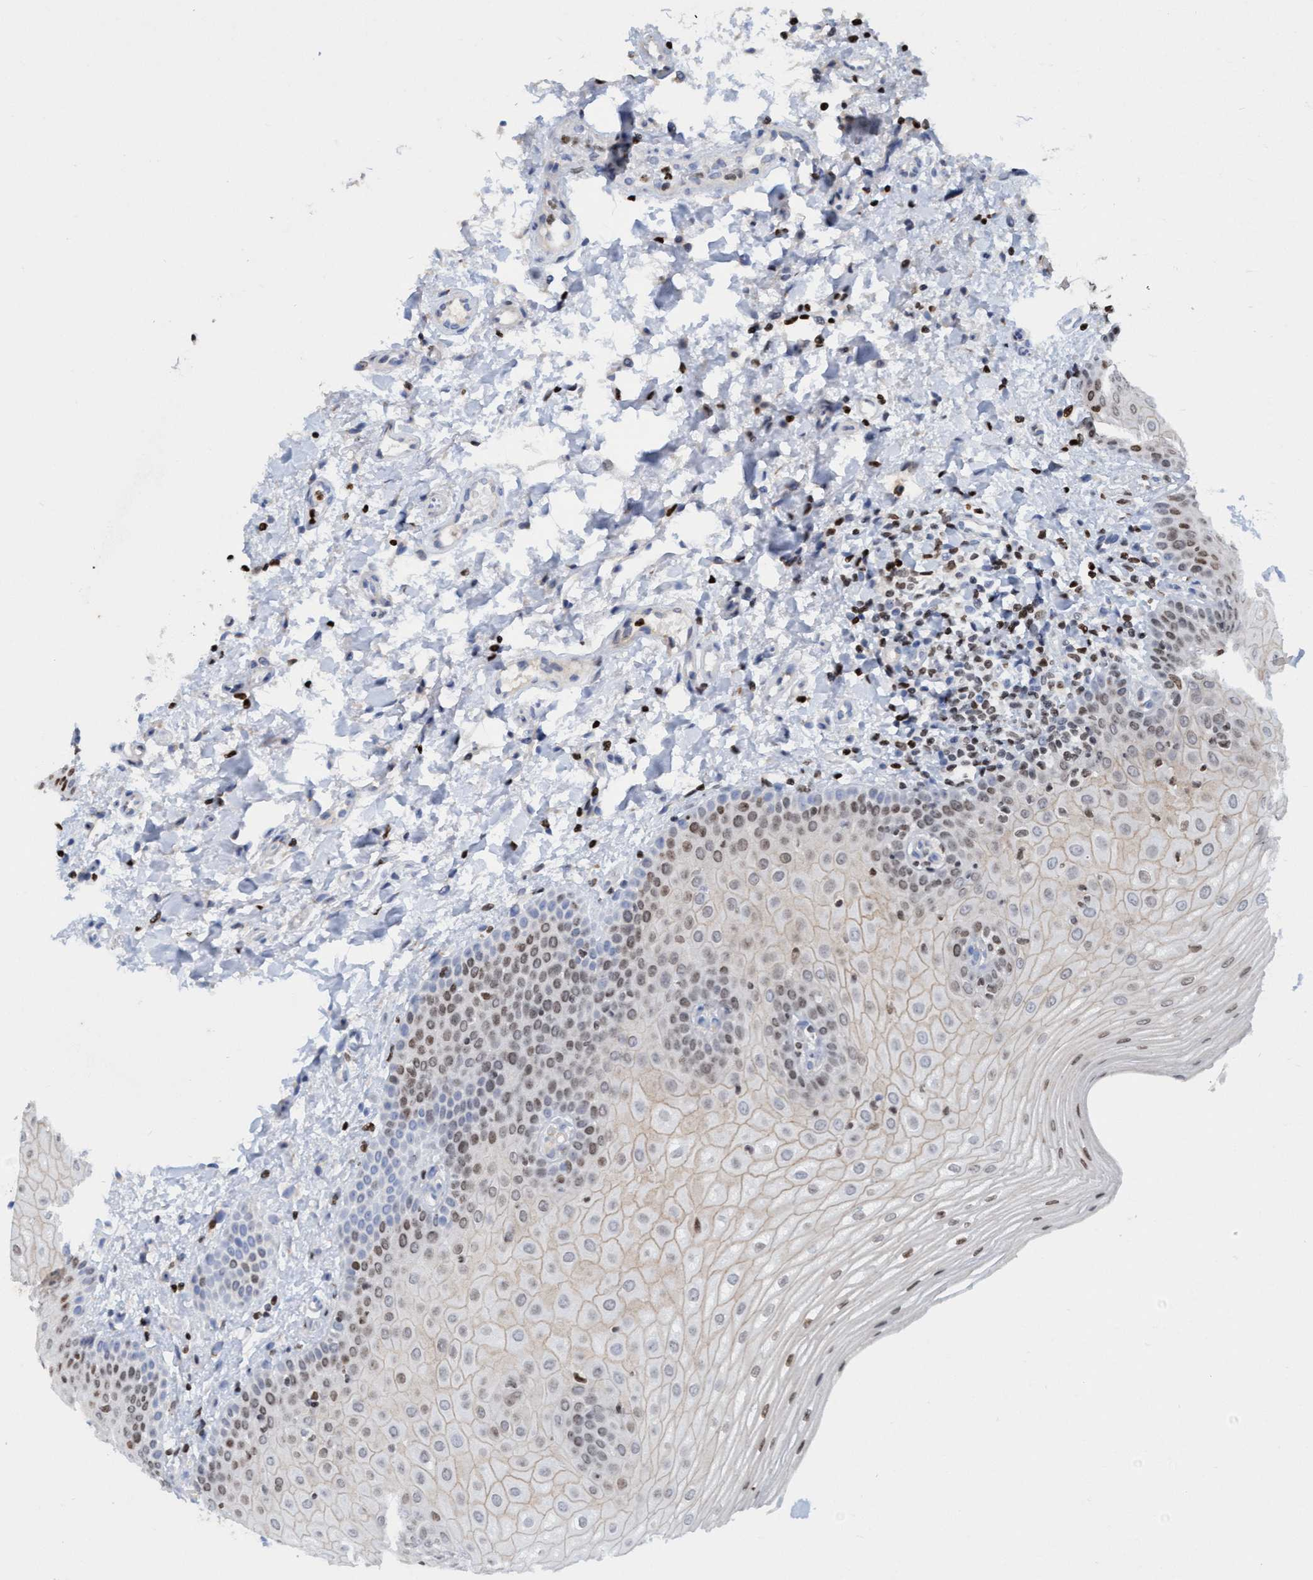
{"staining": {"intensity": "moderate", "quantity": "25%-75%", "location": "nuclear"}, "tissue": "oral mucosa", "cell_type": "Squamous epithelial cells", "image_type": "normal", "snomed": [{"axis": "morphology", "description": "Normal tissue, NOS"}, {"axis": "topography", "description": "Skin"}, {"axis": "topography", "description": "Oral tissue"}], "caption": "IHC histopathology image of normal human oral mucosa stained for a protein (brown), which displays medium levels of moderate nuclear expression in approximately 25%-75% of squamous epithelial cells.", "gene": "CBX2", "patient": {"sex": "male", "age": 84}}